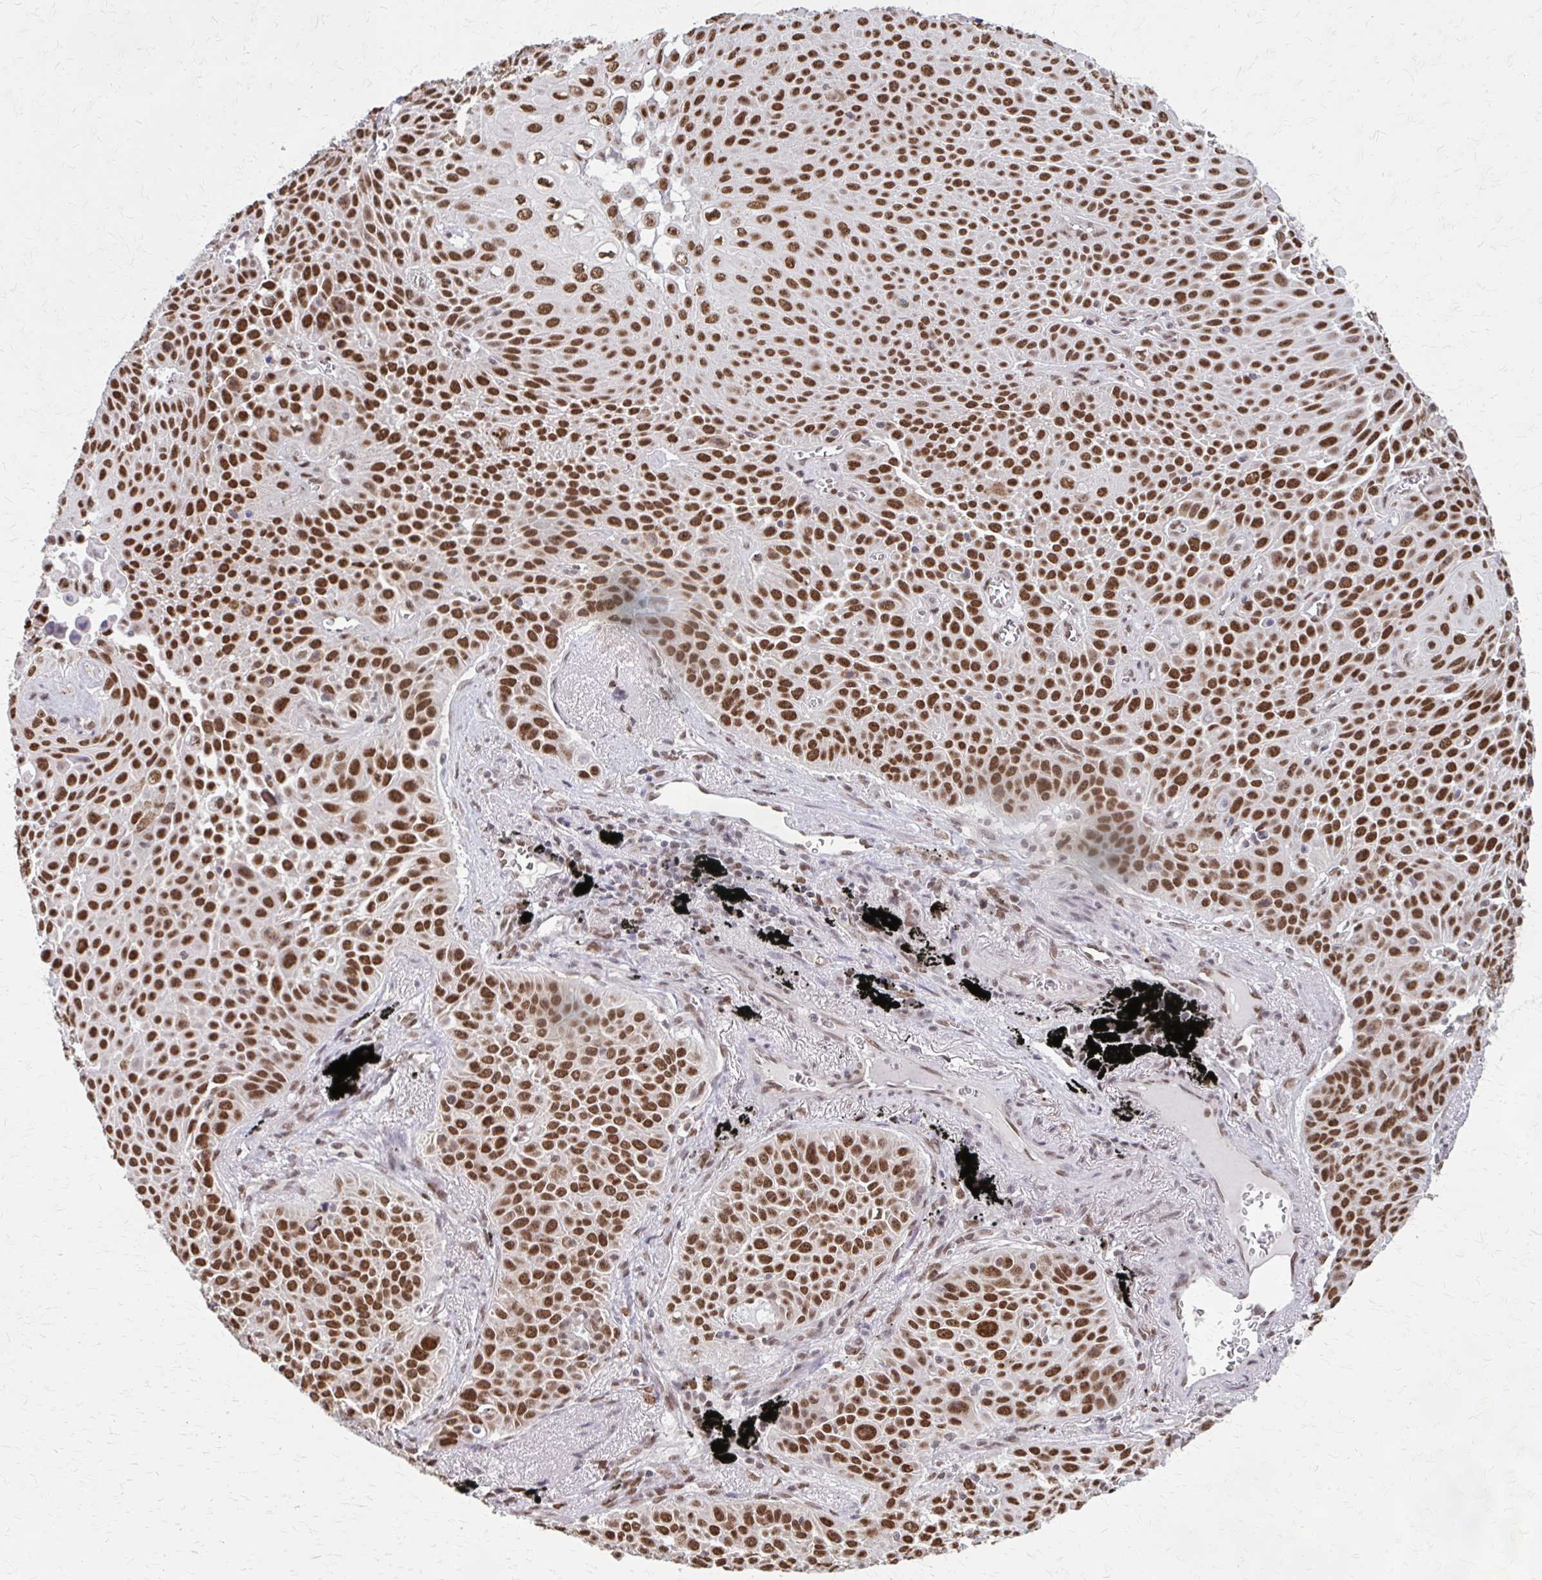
{"staining": {"intensity": "strong", "quantity": ">75%", "location": "nuclear"}, "tissue": "lung cancer", "cell_type": "Tumor cells", "image_type": "cancer", "snomed": [{"axis": "morphology", "description": "Squamous cell carcinoma, NOS"}, {"axis": "morphology", "description": "Squamous cell carcinoma, metastatic, NOS"}, {"axis": "topography", "description": "Lymph node"}, {"axis": "topography", "description": "Lung"}], "caption": "Protein analysis of metastatic squamous cell carcinoma (lung) tissue reveals strong nuclear staining in about >75% of tumor cells.", "gene": "TTF1", "patient": {"sex": "female", "age": 62}}